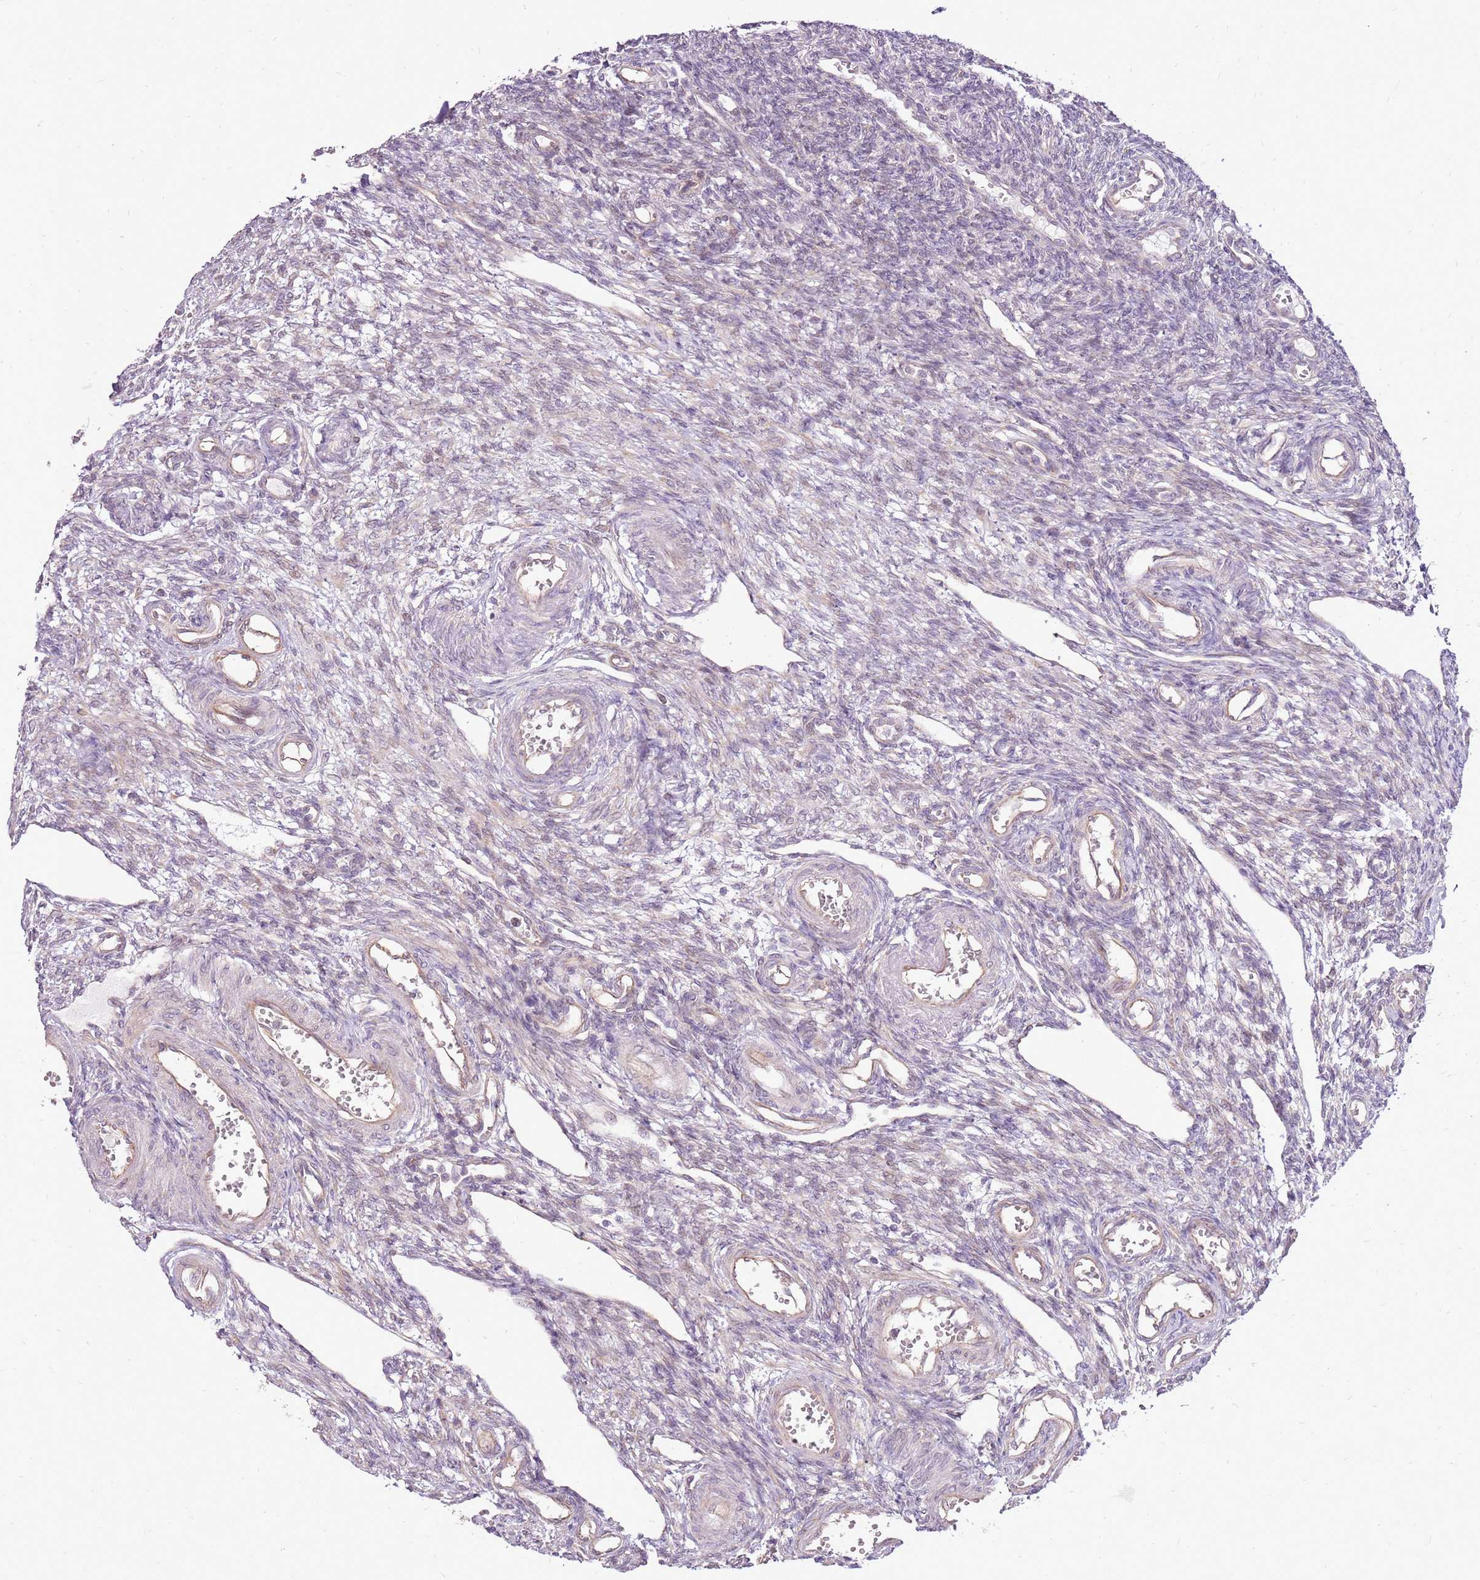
{"staining": {"intensity": "moderate", "quantity": ">75%", "location": "cytoplasmic/membranous"}, "tissue": "ovary", "cell_type": "Follicle cells", "image_type": "normal", "snomed": [{"axis": "morphology", "description": "Normal tissue, NOS"}, {"axis": "morphology", "description": "Cyst, NOS"}, {"axis": "topography", "description": "Ovary"}], "caption": "The photomicrograph displays staining of benign ovary, revealing moderate cytoplasmic/membranous protein positivity (brown color) within follicle cells.", "gene": "UGGT2", "patient": {"sex": "female", "age": 33}}